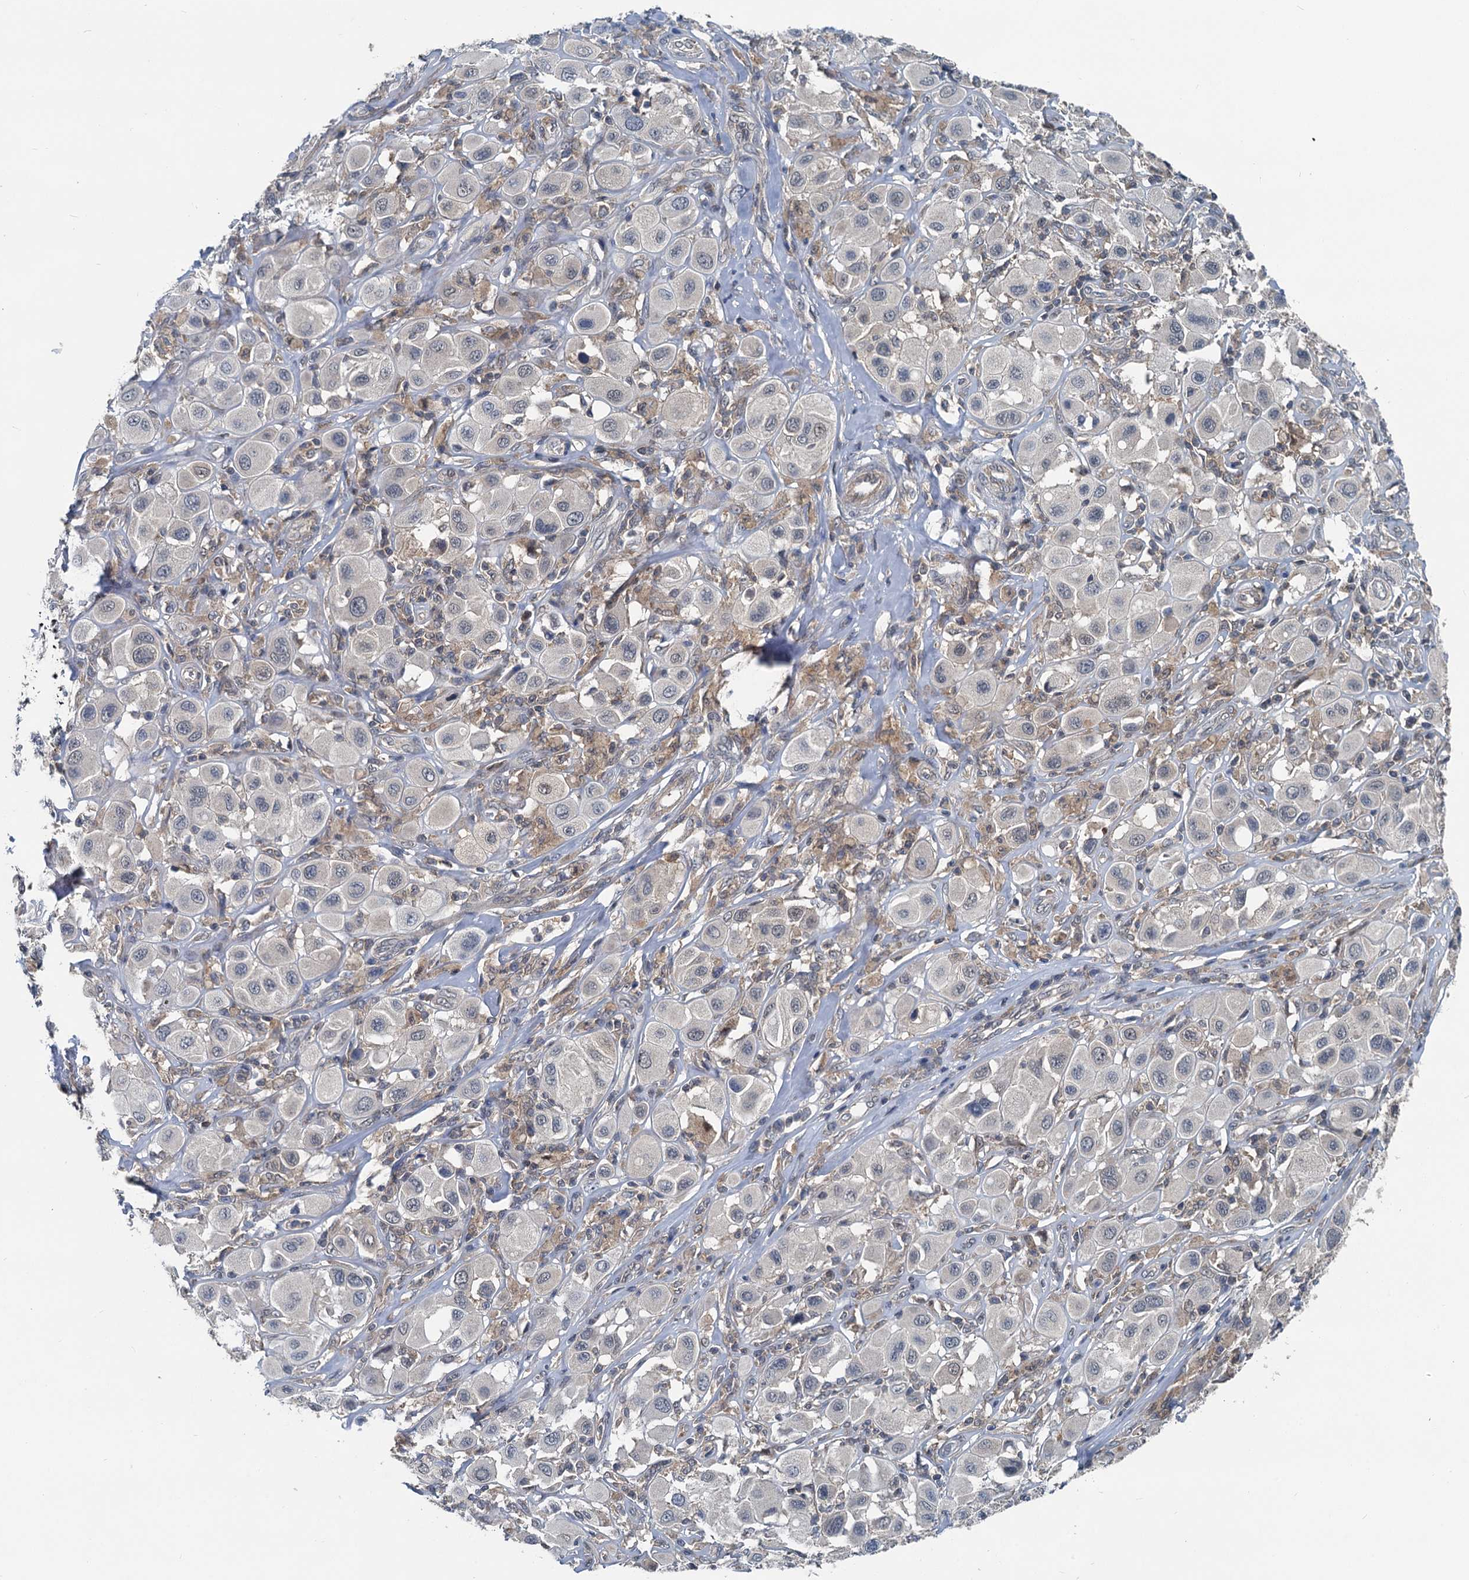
{"staining": {"intensity": "negative", "quantity": "none", "location": "none"}, "tissue": "melanoma", "cell_type": "Tumor cells", "image_type": "cancer", "snomed": [{"axis": "morphology", "description": "Malignant melanoma, Metastatic site"}, {"axis": "topography", "description": "Skin"}], "caption": "Tumor cells are negative for protein expression in human malignant melanoma (metastatic site).", "gene": "GCLM", "patient": {"sex": "male", "age": 41}}